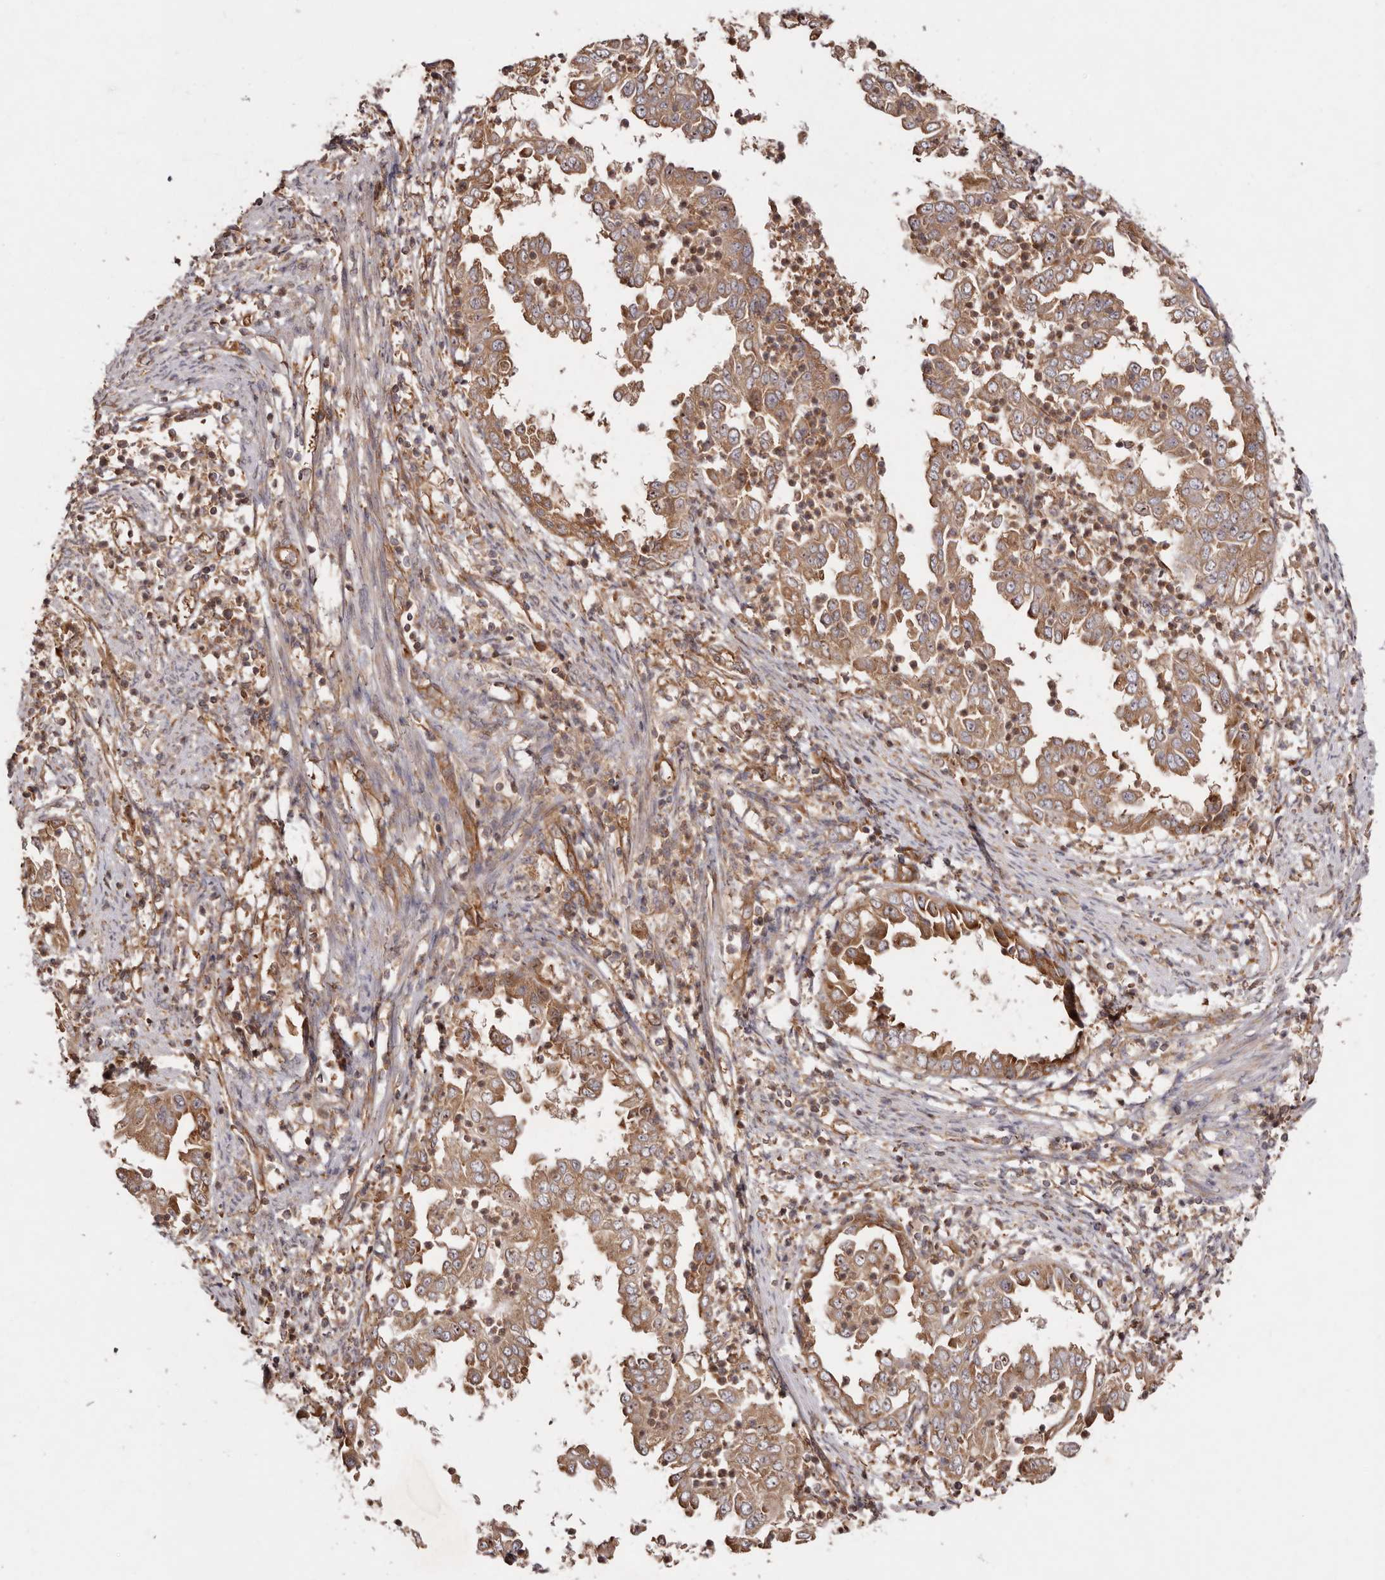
{"staining": {"intensity": "moderate", "quantity": ">75%", "location": "cytoplasmic/membranous,nuclear"}, "tissue": "endometrial cancer", "cell_type": "Tumor cells", "image_type": "cancer", "snomed": [{"axis": "morphology", "description": "Adenocarcinoma, NOS"}, {"axis": "topography", "description": "Endometrium"}], "caption": "Moderate cytoplasmic/membranous and nuclear positivity for a protein is identified in approximately >75% of tumor cells of endometrial cancer (adenocarcinoma) using immunohistochemistry.", "gene": "RPS6", "patient": {"sex": "female", "age": 85}}